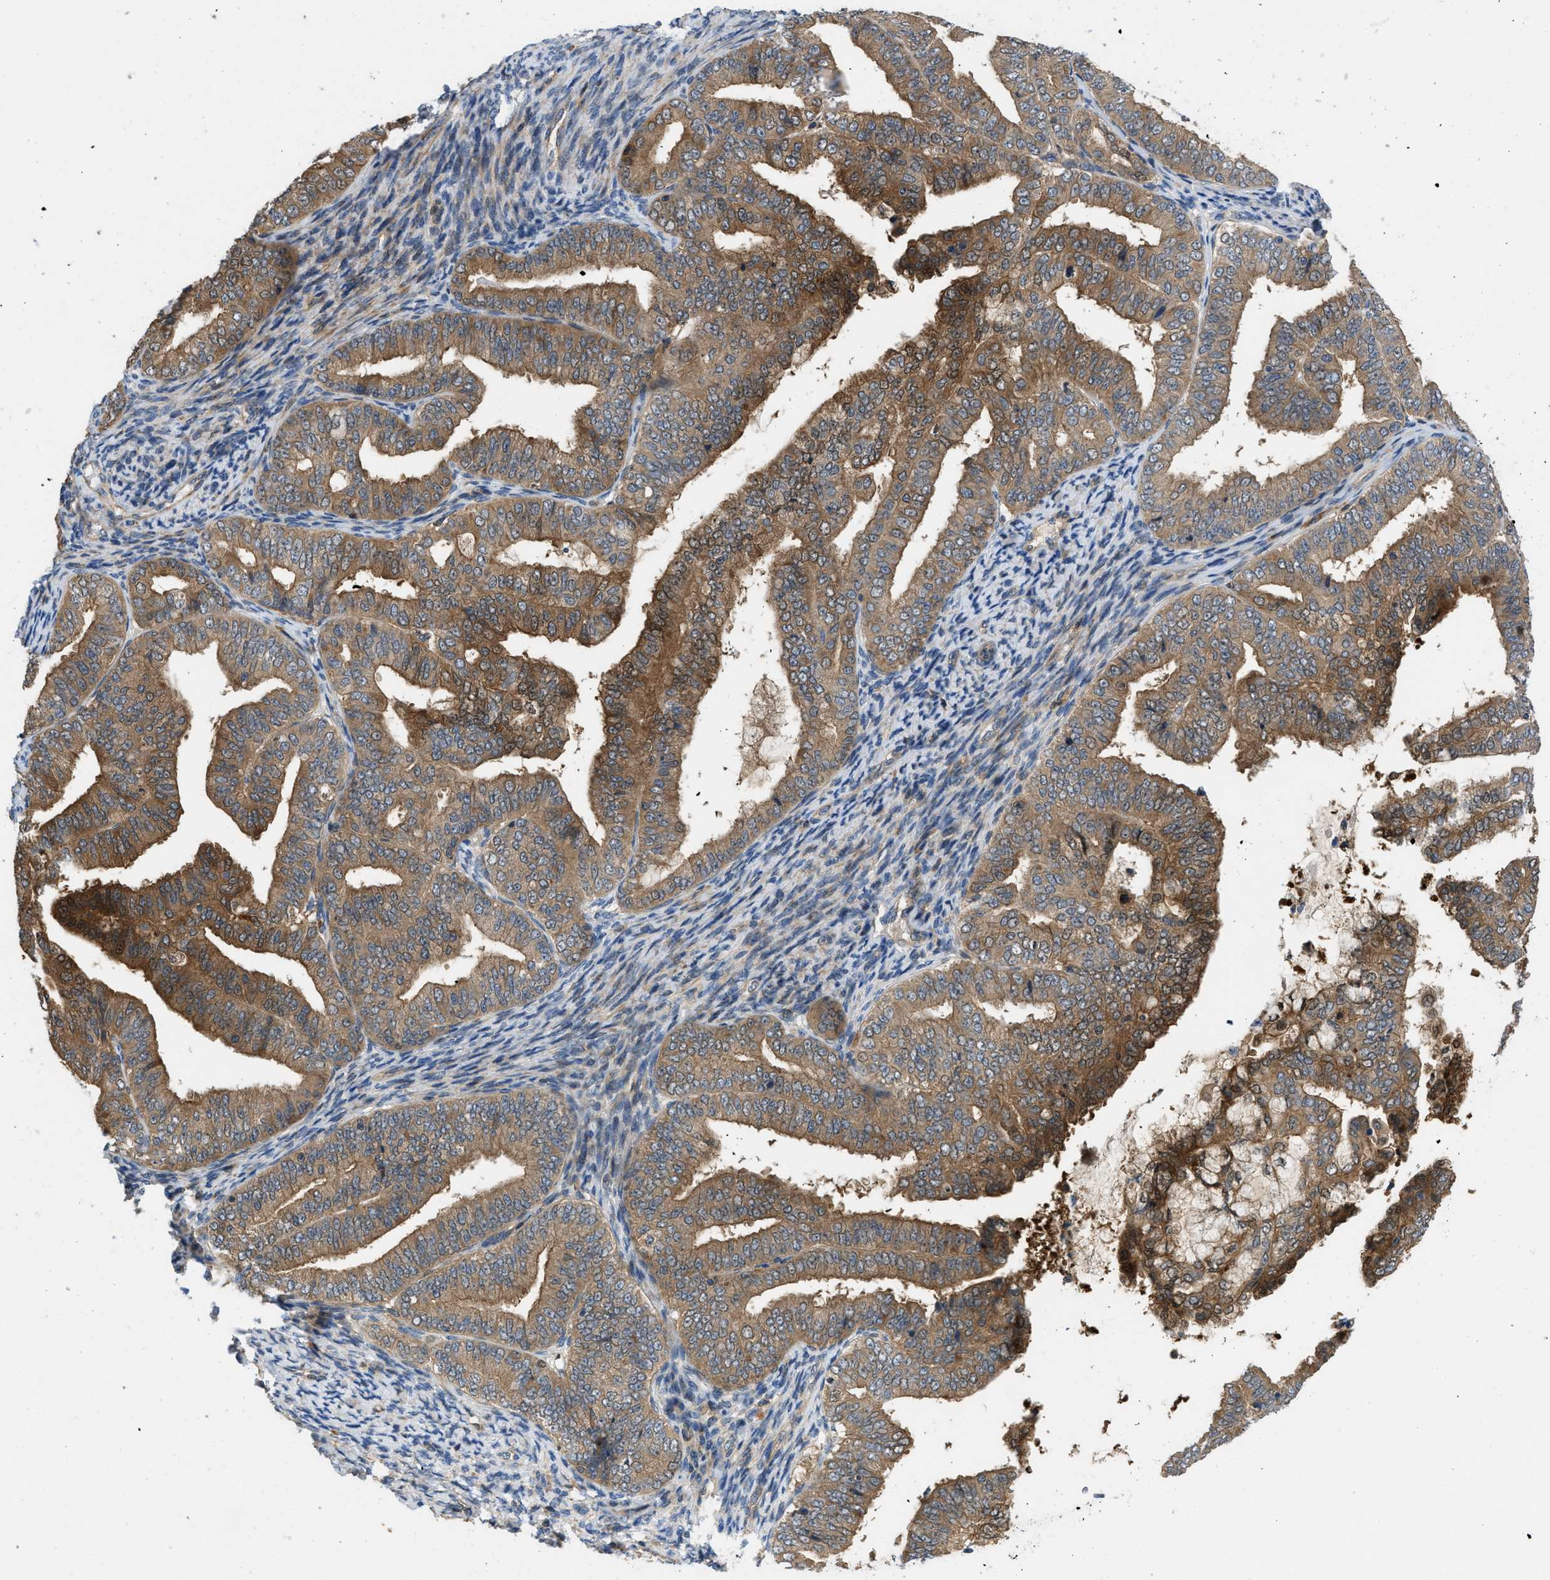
{"staining": {"intensity": "strong", "quantity": ">75%", "location": "cytoplasmic/membranous,nuclear"}, "tissue": "endometrial cancer", "cell_type": "Tumor cells", "image_type": "cancer", "snomed": [{"axis": "morphology", "description": "Adenocarcinoma, NOS"}, {"axis": "topography", "description": "Endometrium"}], "caption": "This photomicrograph exhibits immunohistochemistry (IHC) staining of human endometrial adenocarcinoma, with high strong cytoplasmic/membranous and nuclear expression in approximately >75% of tumor cells.", "gene": "GPR31", "patient": {"sex": "female", "age": 63}}